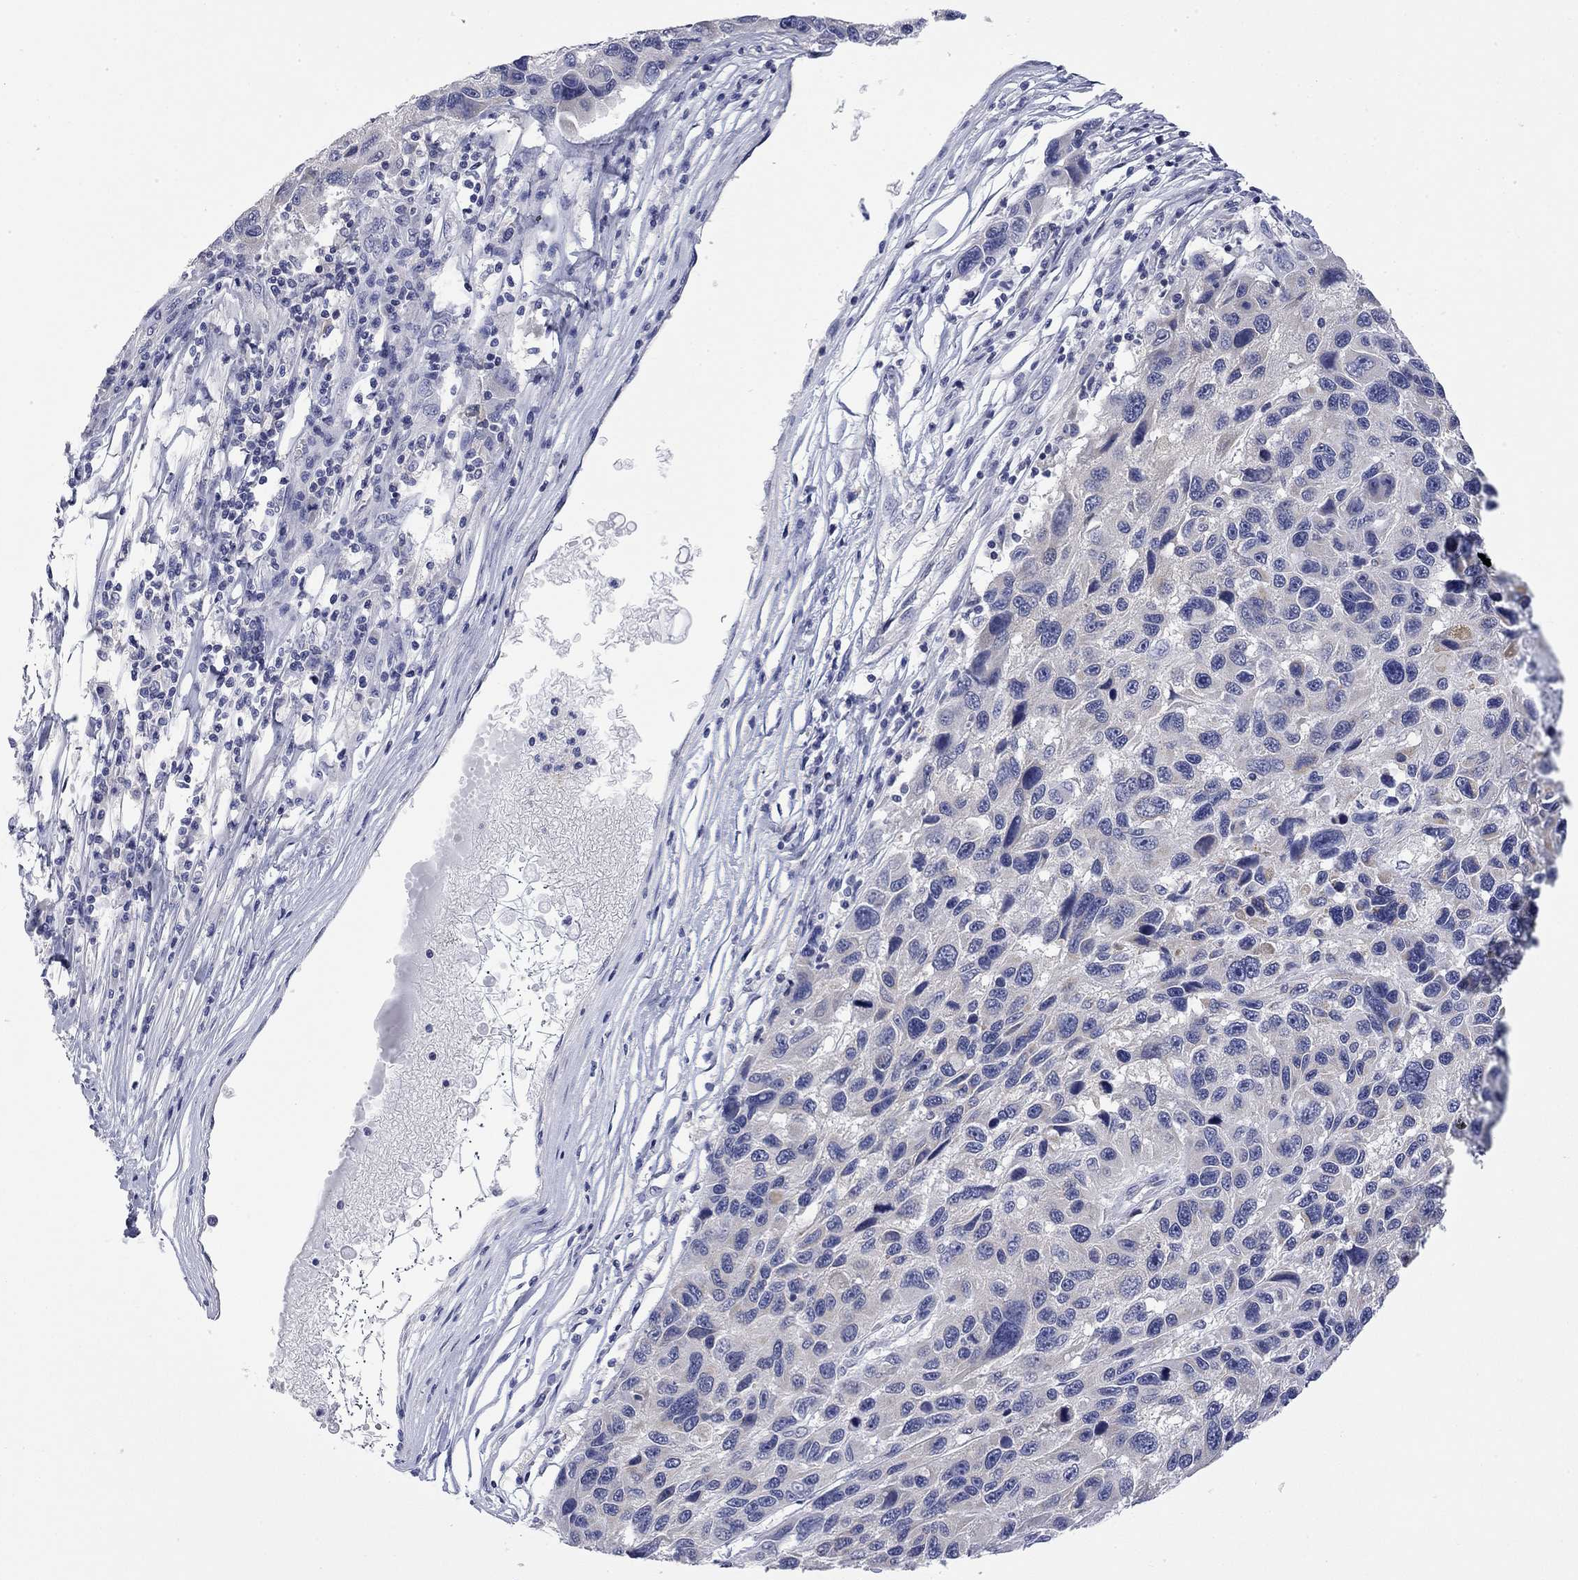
{"staining": {"intensity": "negative", "quantity": "none", "location": "none"}, "tissue": "melanoma", "cell_type": "Tumor cells", "image_type": "cancer", "snomed": [{"axis": "morphology", "description": "Malignant melanoma, NOS"}, {"axis": "topography", "description": "Skin"}], "caption": "Melanoma was stained to show a protein in brown. There is no significant positivity in tumor cells.", "gene": "ABCB4", "patient": {"sex": "male", "age": 53}}